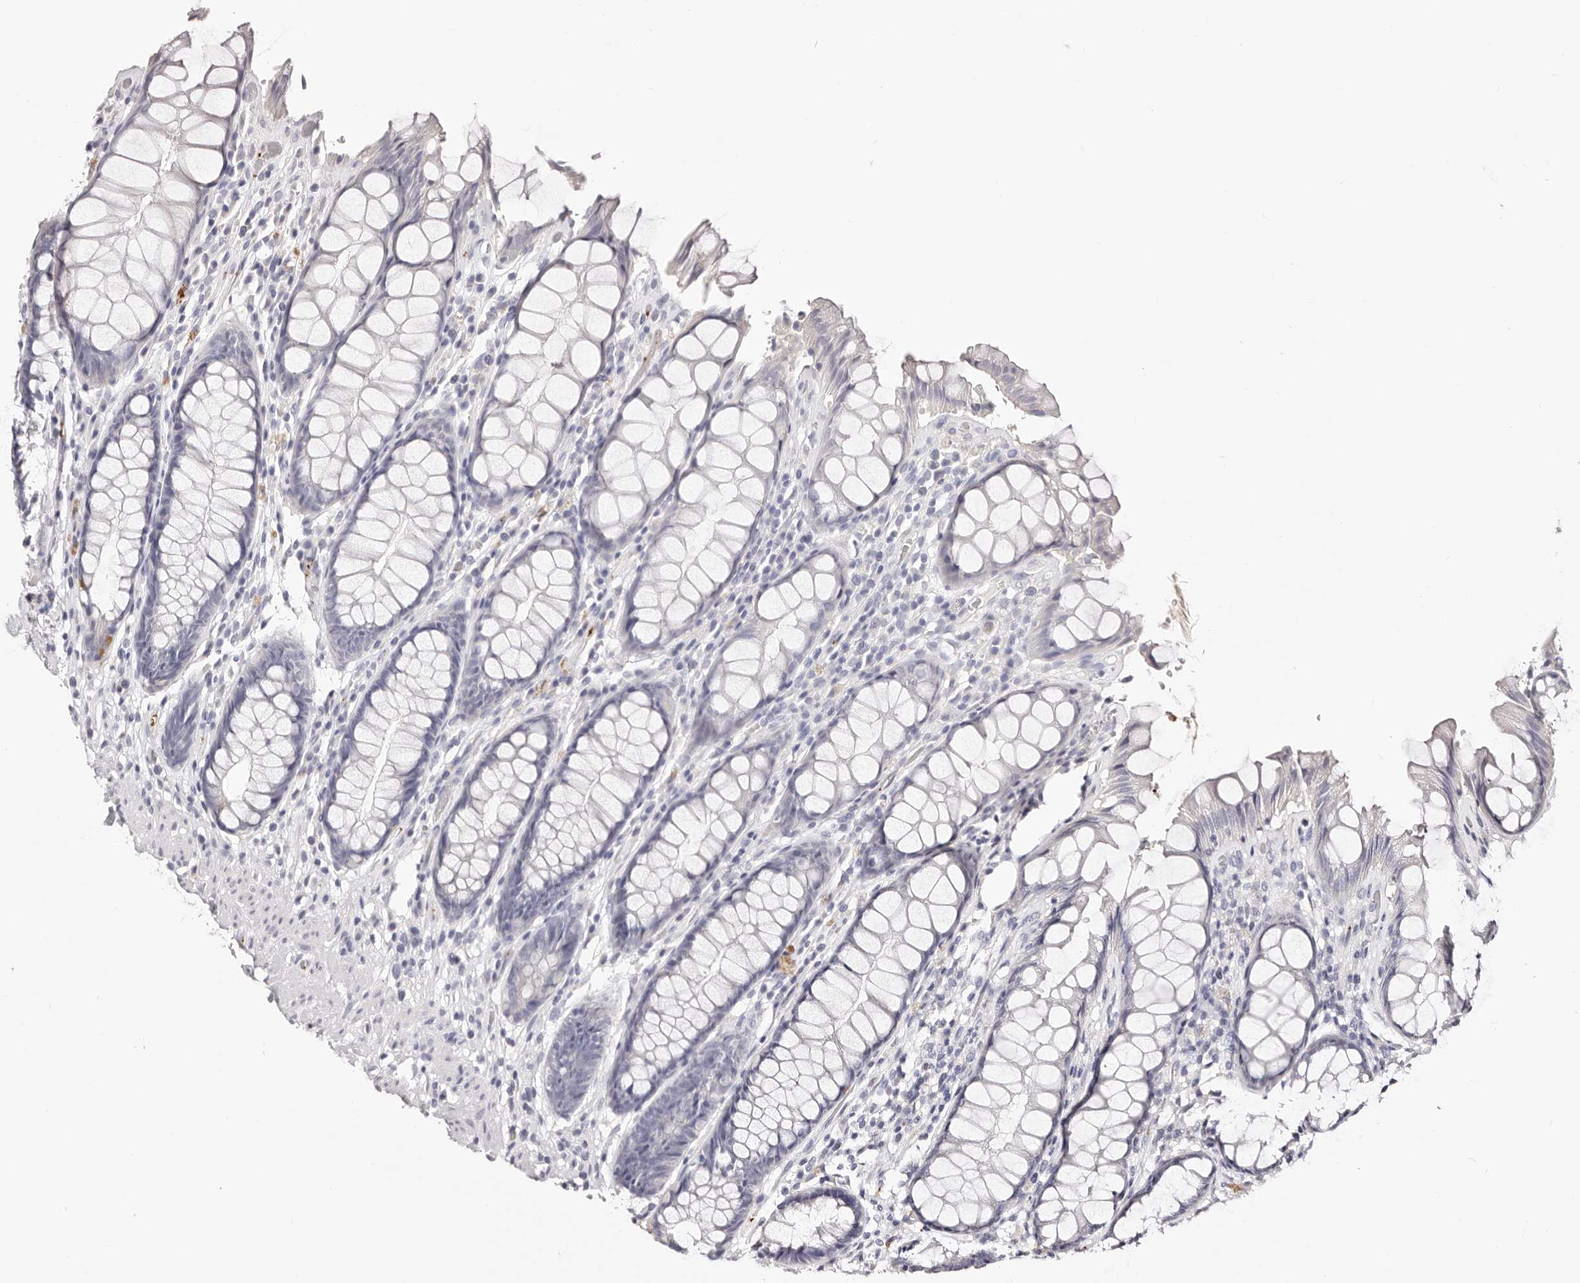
{"staining": {"intensity": "negative", "quantity": "none", "location": "none"}, "tissue": "rectum", "cell_type": "Glandular cells", "image_type": "normal", "snomed": [{"axis": "morphology", "description": "Normal tissue, NOS"}, {"axis": "topography", "description": "Rectum"}], "caption": "Human rectum stained for a protein using immunohistochemistry (IHC) exhibits no expression in glandular cells.", "gene": "PF4", "patient": {"sex": "male", "age": 64}}